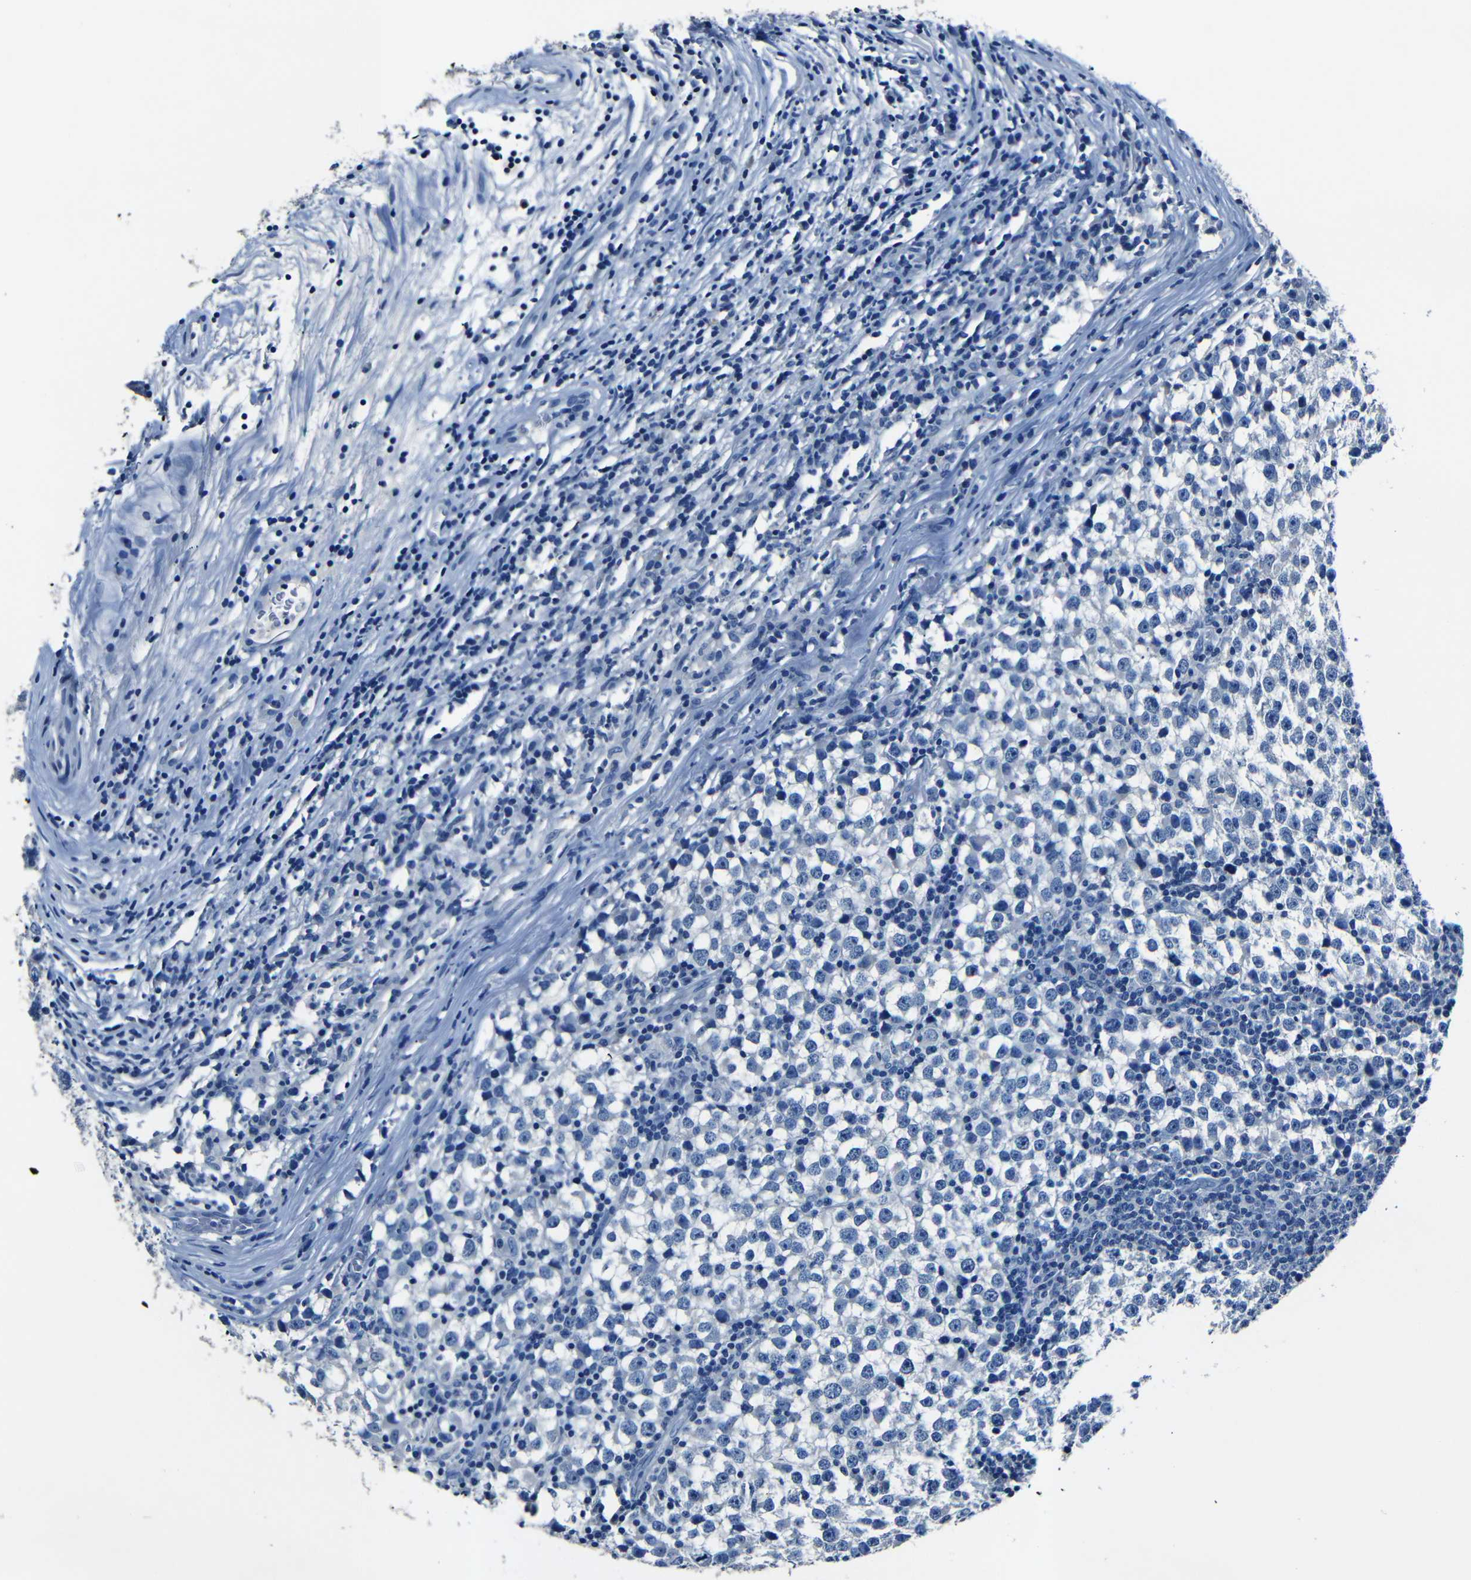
{"staining": {"intensity": "negative", "quantity": "none", "location": "none"}, "tissue": "testis cancer", "cell_type": "Tumor cells", "image_type": "cancer", "snomed": [{"axis": "morphology", "description": "Seminoma, NOS"}, {"axis": "topography", "description": "Testis"}], "caption": "Immunohistochemistry of human seminoma (testis) demonstrates no positivity in tumor cells.", "gene": "NCMAP", "patient": {"sex": "male", "age": 65}}